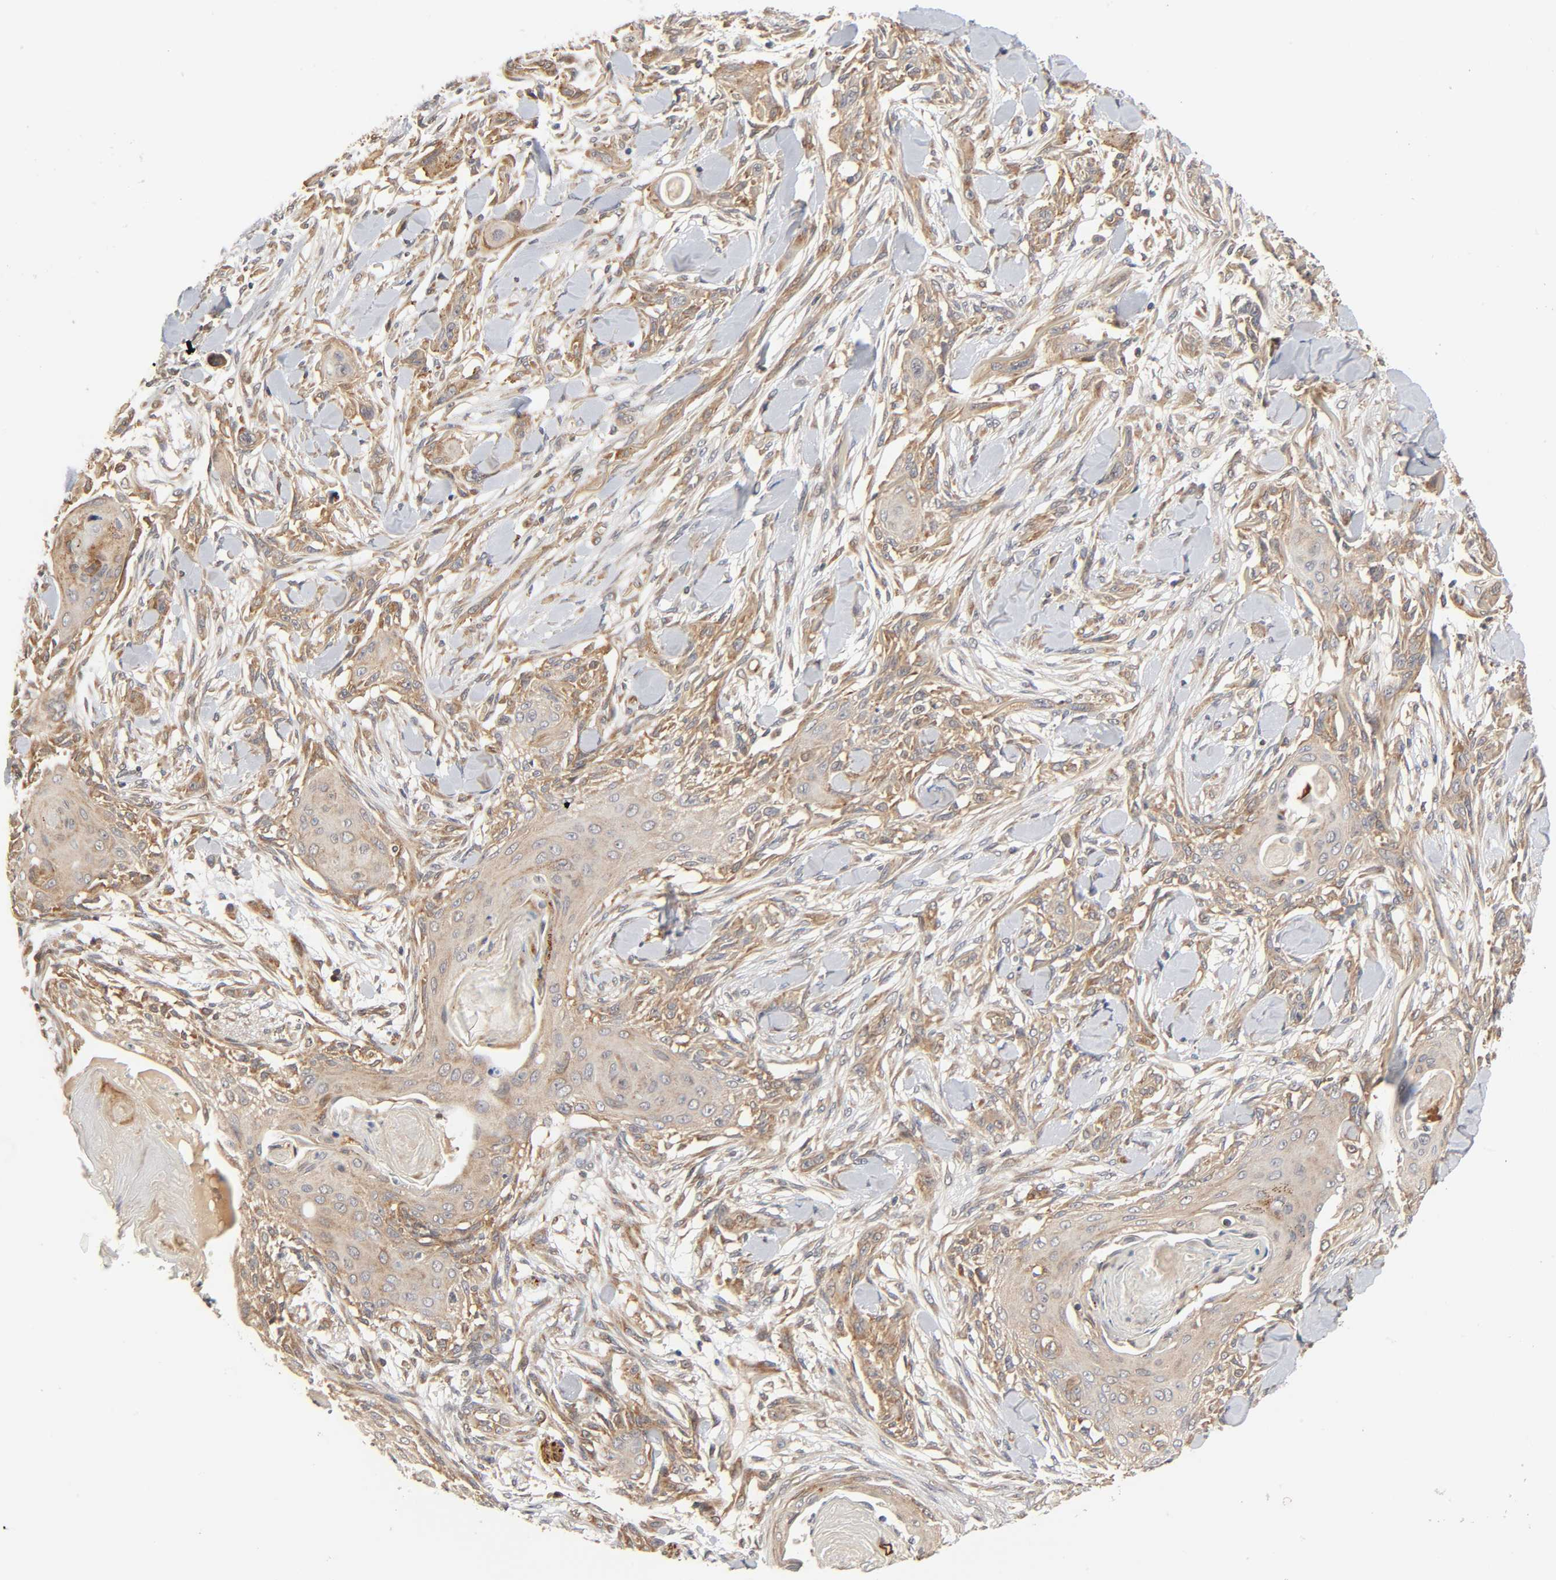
{"staining": {"intensity": "moderate", "quantity": ">75%", "location": "cytoplasmic/membranous"}, "tissue": "skin cancer", "cell_type": "Tumor cells", "image_type": "cancer", "snomed": [{"axis": "morphology", "description": "Squamous cell carcinoma, NOS"}, {"axis": "topography", "description": "Skin"}], "caption": "Tumor cells exhibit moderate cytoplasmic/membranous expression in about >75% of cells in squamous cell carcinoma (skin).", "gene": "NEMF", "patient": {"sex": "female", "age": 59}}